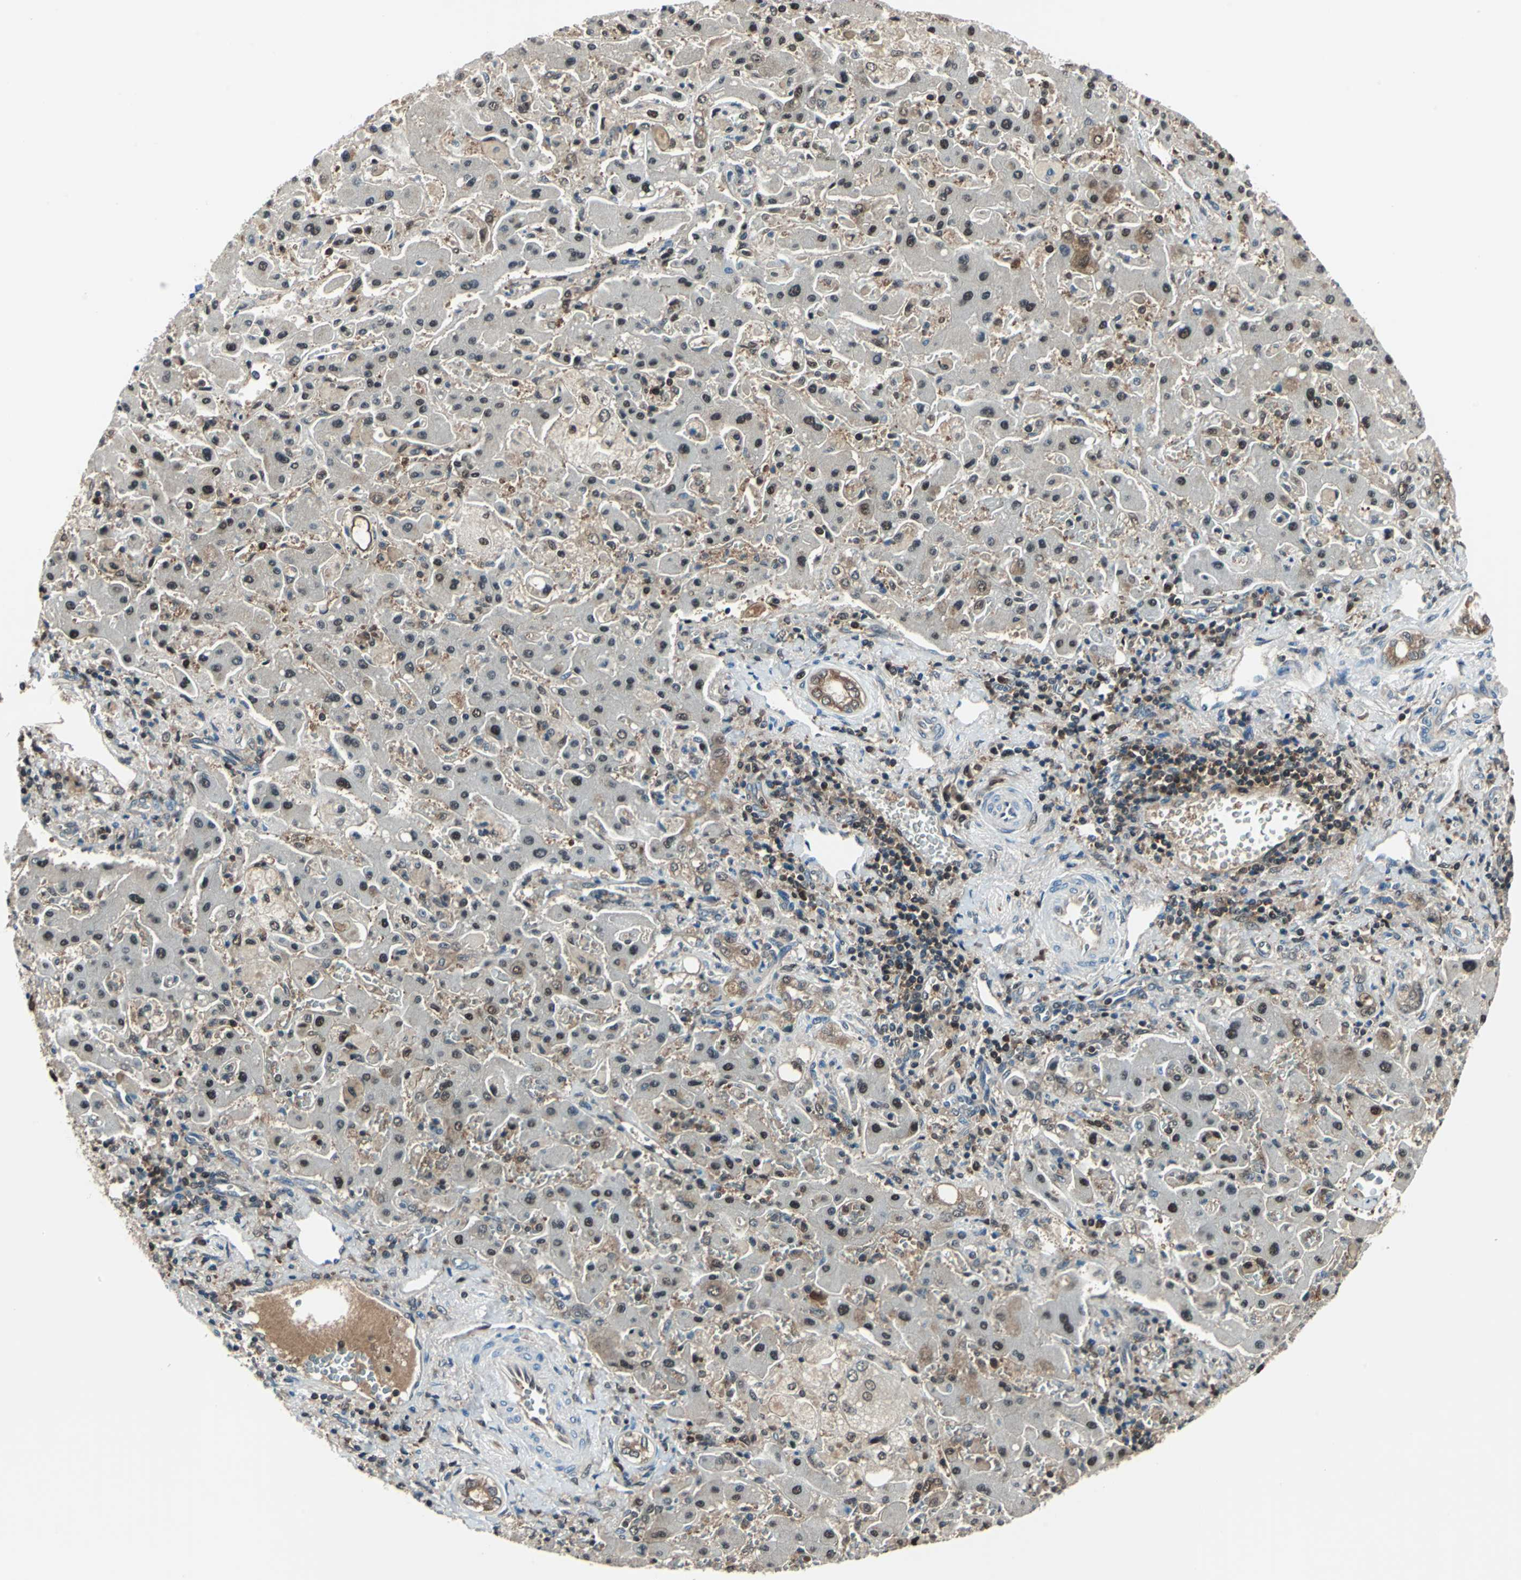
{"staining": {"intensity": "weak", "quantity": "25%-75%", "location": "cytoplasmic/membranous,nuclear"}, "tissue": "liver cancer", "cell_type": "Tumor cells", "image_type": "cancer", "snomed": [{"axis": "morphology", "description": "Cholangiocarcinoma"}, {"axis": "topography", "description": "Liver"}], "caption": "Human liver cholangiocarcinoma stained for a protein (brown) shows weak cytoplasmic/membranous and nuclear positive expression in about 25%-75% of tumor cells.", "gene": "PSME1", "patient": {"sex": "male", "age": 50}}